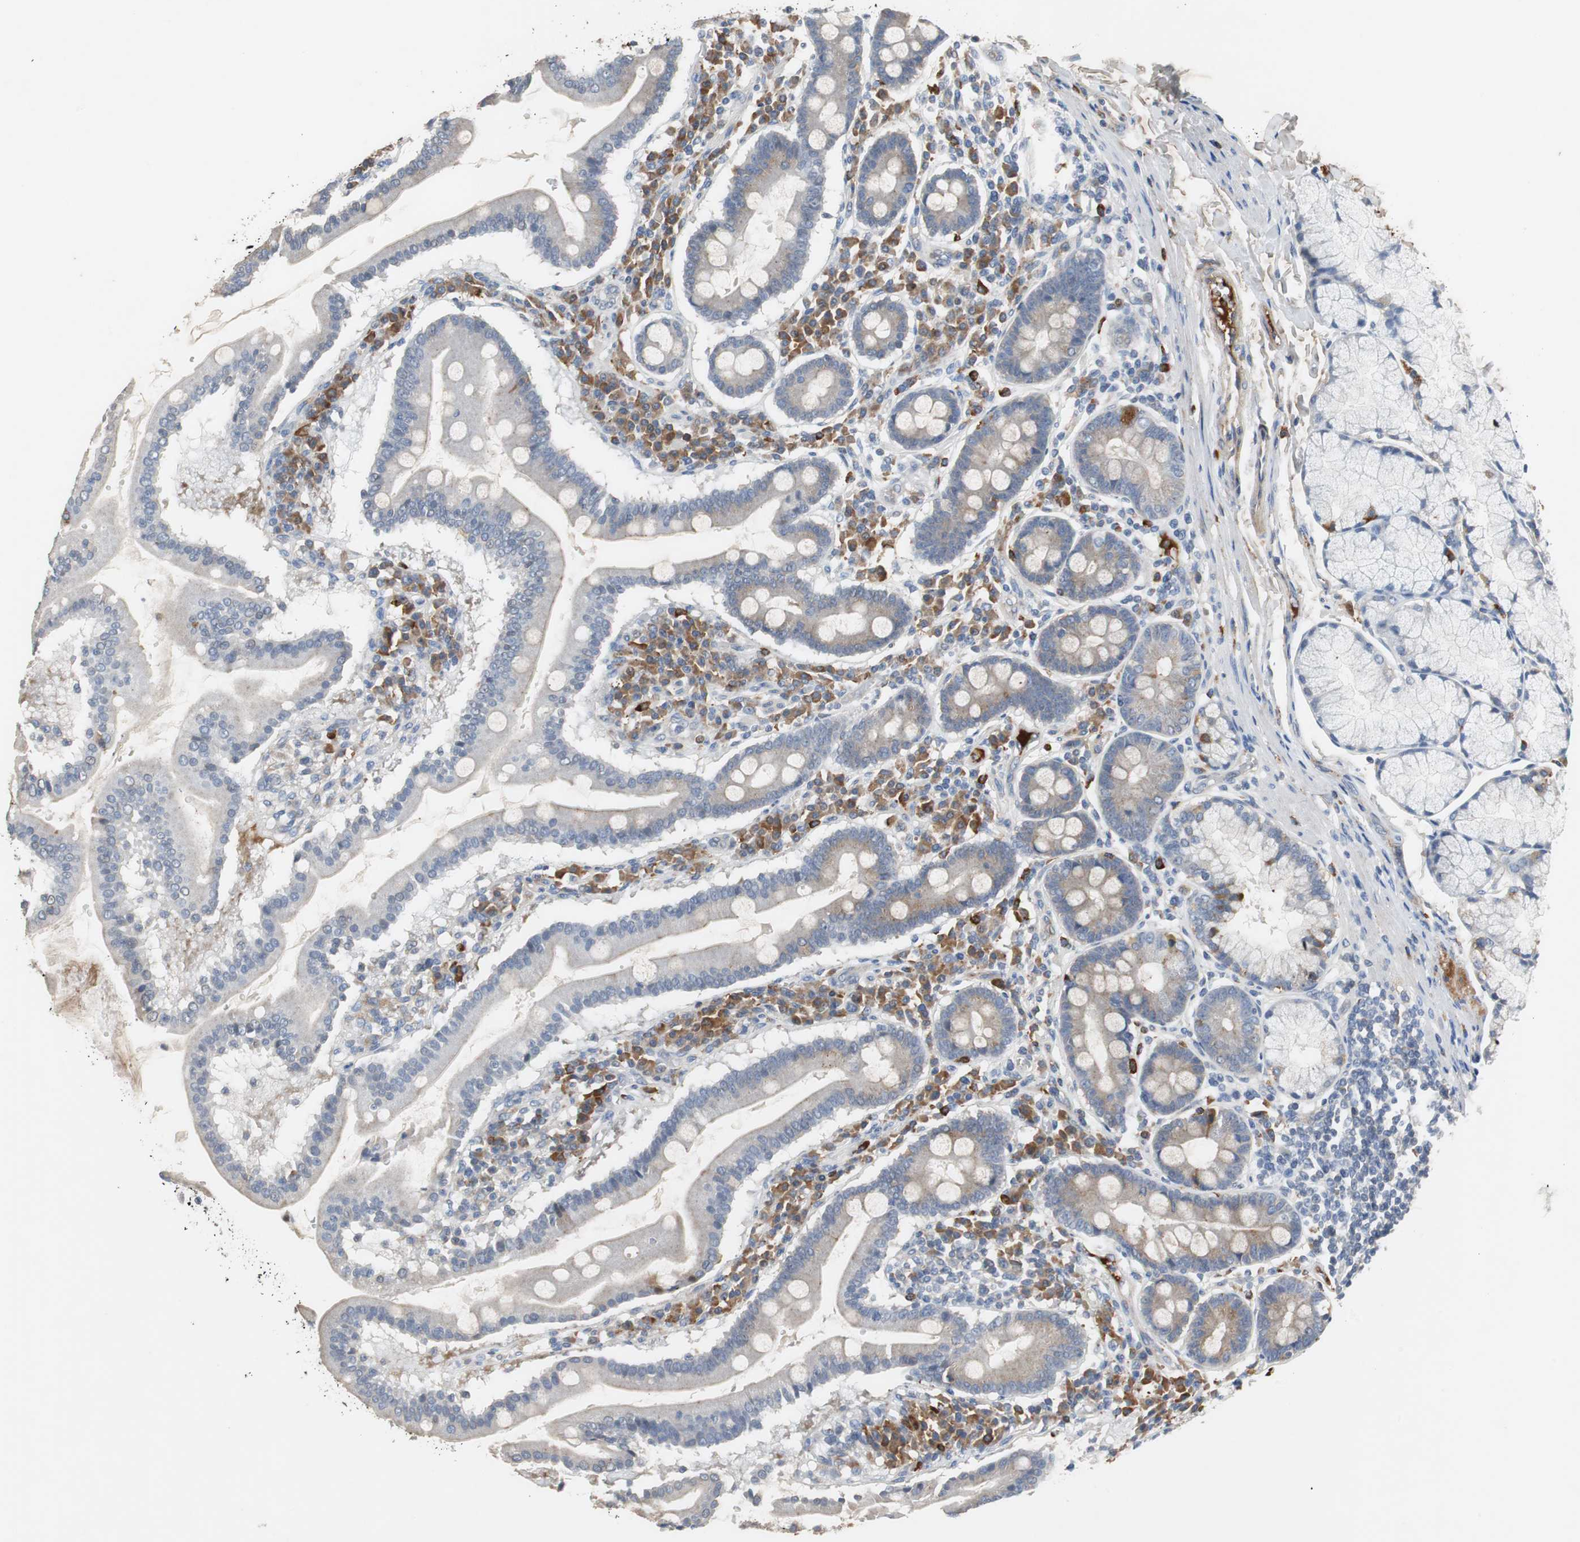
{"staining": {"intensity": "weak", "quantity": "25%-75%", "location": "cytoplasmic/membranous"}, "tissue": "duodenum", "cell_type": "Glandular cells", "image_type": "normal", "snomed": [{"axis": "morphology", "description": "Normal tissue, NOS"}, {"axis": "topography", "description": "Duodenum"}], "caption": "This image shows immunohistochemistry (IHC) staining of benign duodenum, with low weak cytoplasmic/membranous expression in about 25%-75% of glandular cells.", "gene": "SORT1", "patient": {"sex": "male", "age": 50}}